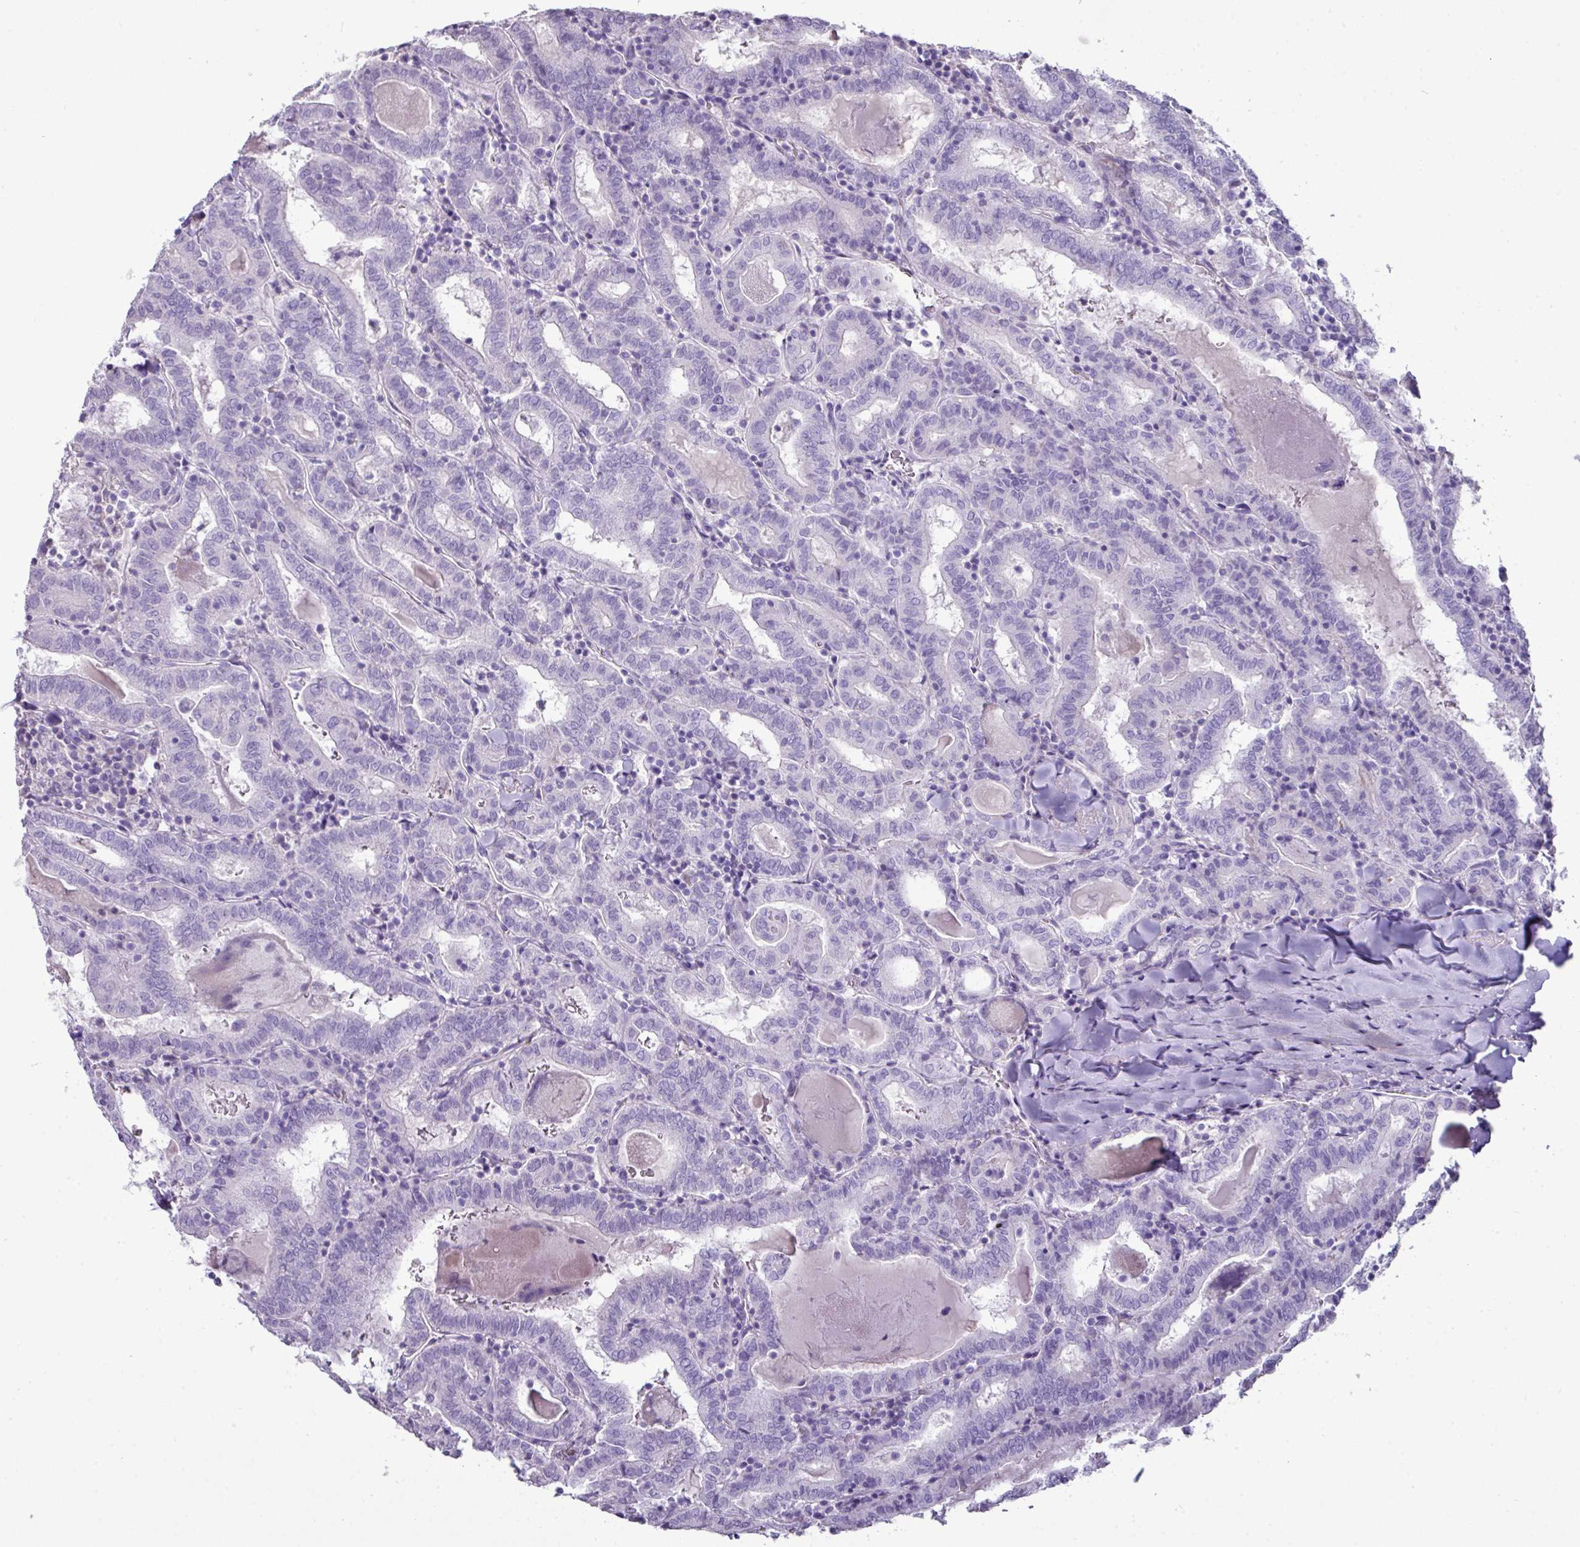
{"staining": {"intensity": "negative", "quantity": "none", "location": "none"}, "tissue": "thyroid cancer", "cell_type": "Tumor cells", "image_type": "cancer", "snomed": [{"axis": "morphology", "description": "Papillary adenocarcinoma, NOS"}, {"axis": "topography", "description": "Thyroid gland"}], "caption": "Thyroid cancer stained for a protein using immunohistochemistry (IHC) reveals no expression tumor cells.", "gene": "GSTA3", "patient": {"sex": "female", "age": 72}}